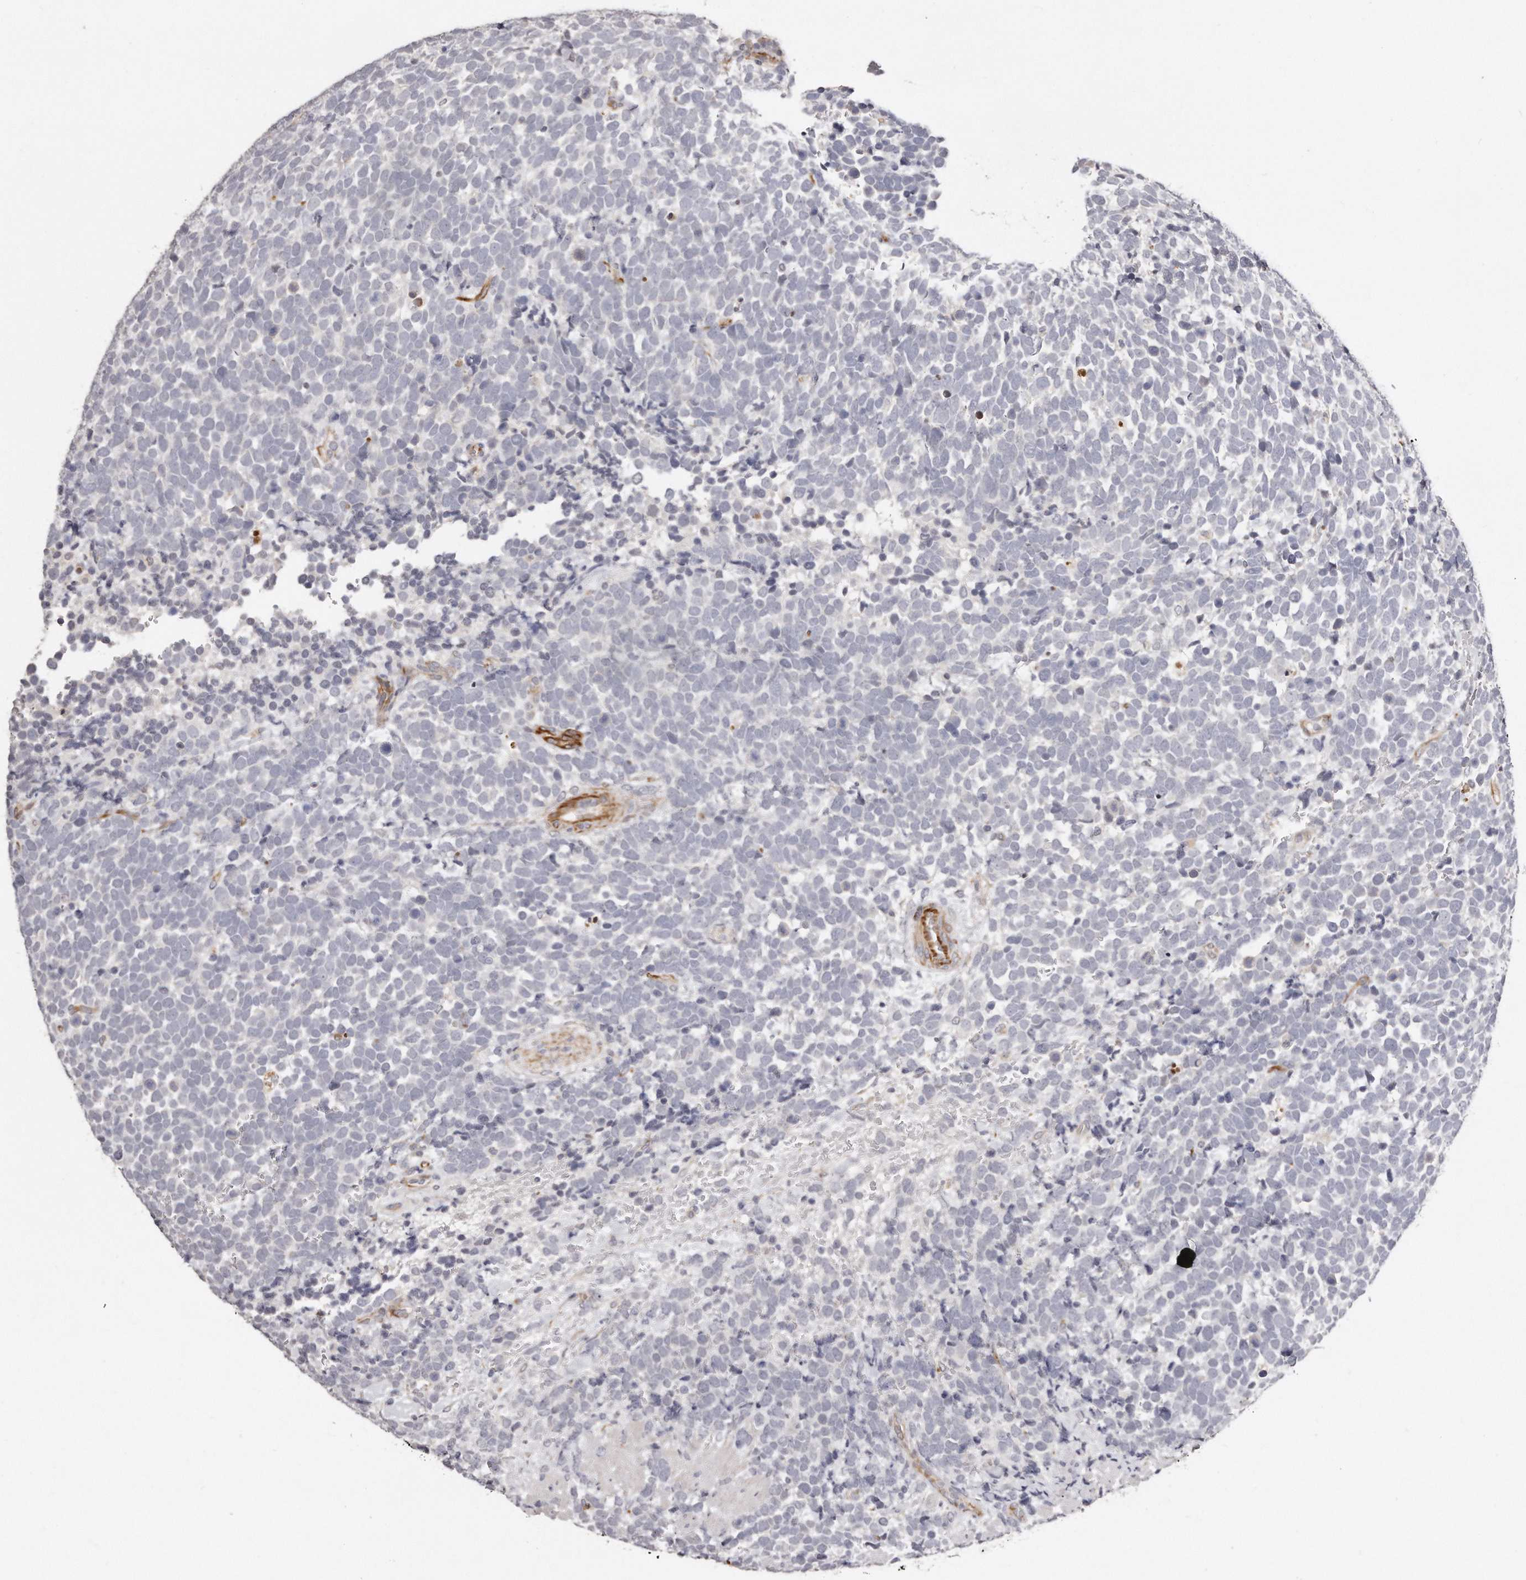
{"staining": {"intensity": "negative", "quantity": "none", "location": "none"}, "tissue": "urothelial cancer", "cell_type": "Tumor cells", "image_type": "cancer", "snomed": [{"axis": "morphology", "description": "Urothelial carcinoma, High grade"}, {"axis": "topography", "description": "Urinary bladder"}], "caption": "This micrograph is of urothelial carcinoma (high-grade) stained with immunohistochemistry (IHC) to label a protein in brown with the nuclei are counter-stained blue. There is no positivity in tumor cells.", "gene": "ZYG11A", "patient": {"sex": "female", "age": 82}}